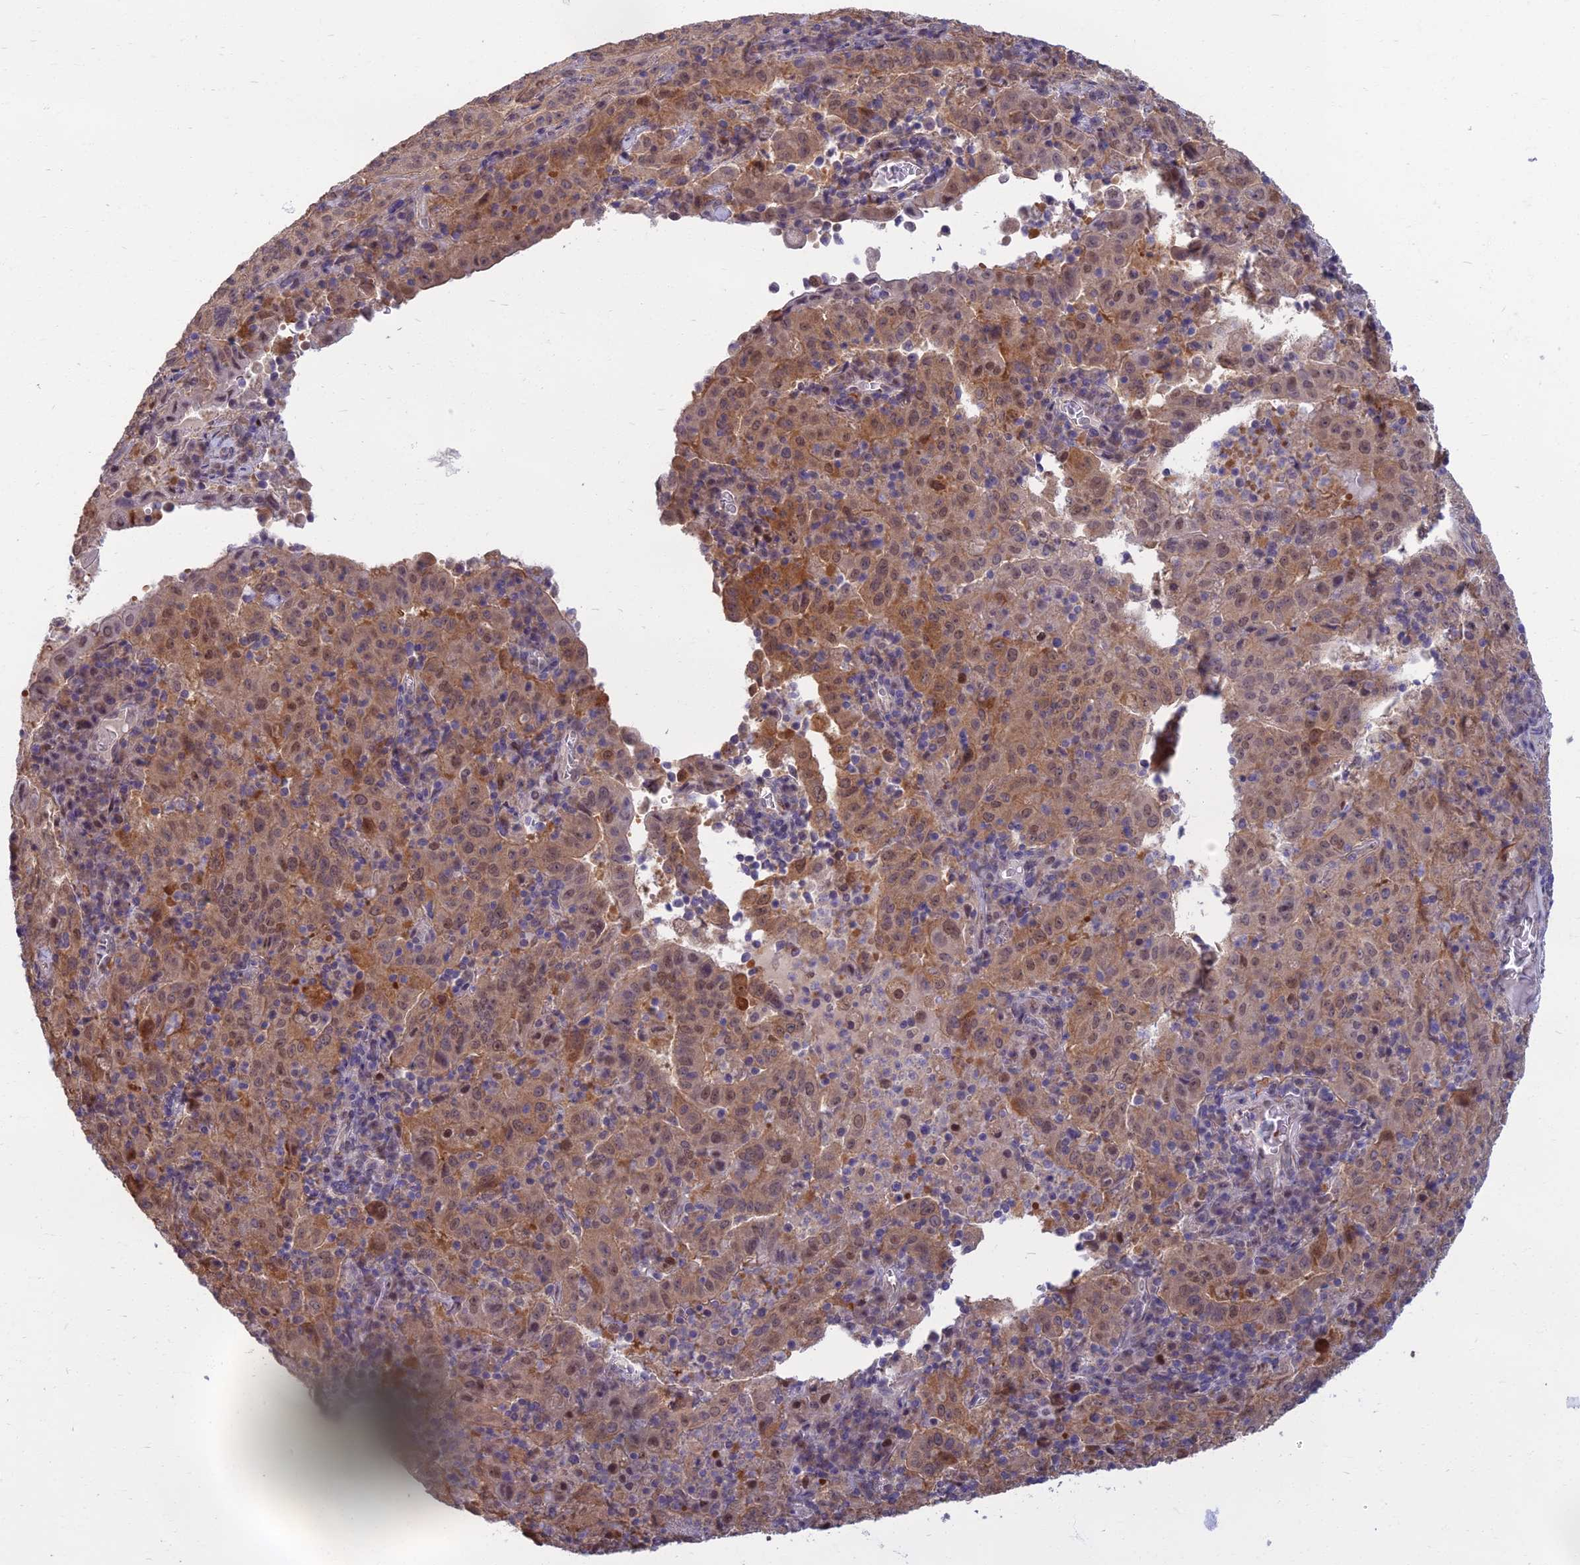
{"staining": {"intensity": "moderate", "quantity": "25%-75%", "location": "nuclear"}, "tissue": "pancreatic cancer", "cell_type": "Tumor cells", "image_type": "cancer", "snomed": [{"axis": "morphology", "description": "Adenocarcinoma, NOS"}, {"axis": "topography", "description": "Pancreas"}], "caption": "The micrograph demonstrates a brown stain indicating the presence of a protein in the nuclear of tumor cells in pancreatic cancer (adenocarcinoma).", "gene": "NR4A3", "patient": {"sex": "male", "age": 63}}